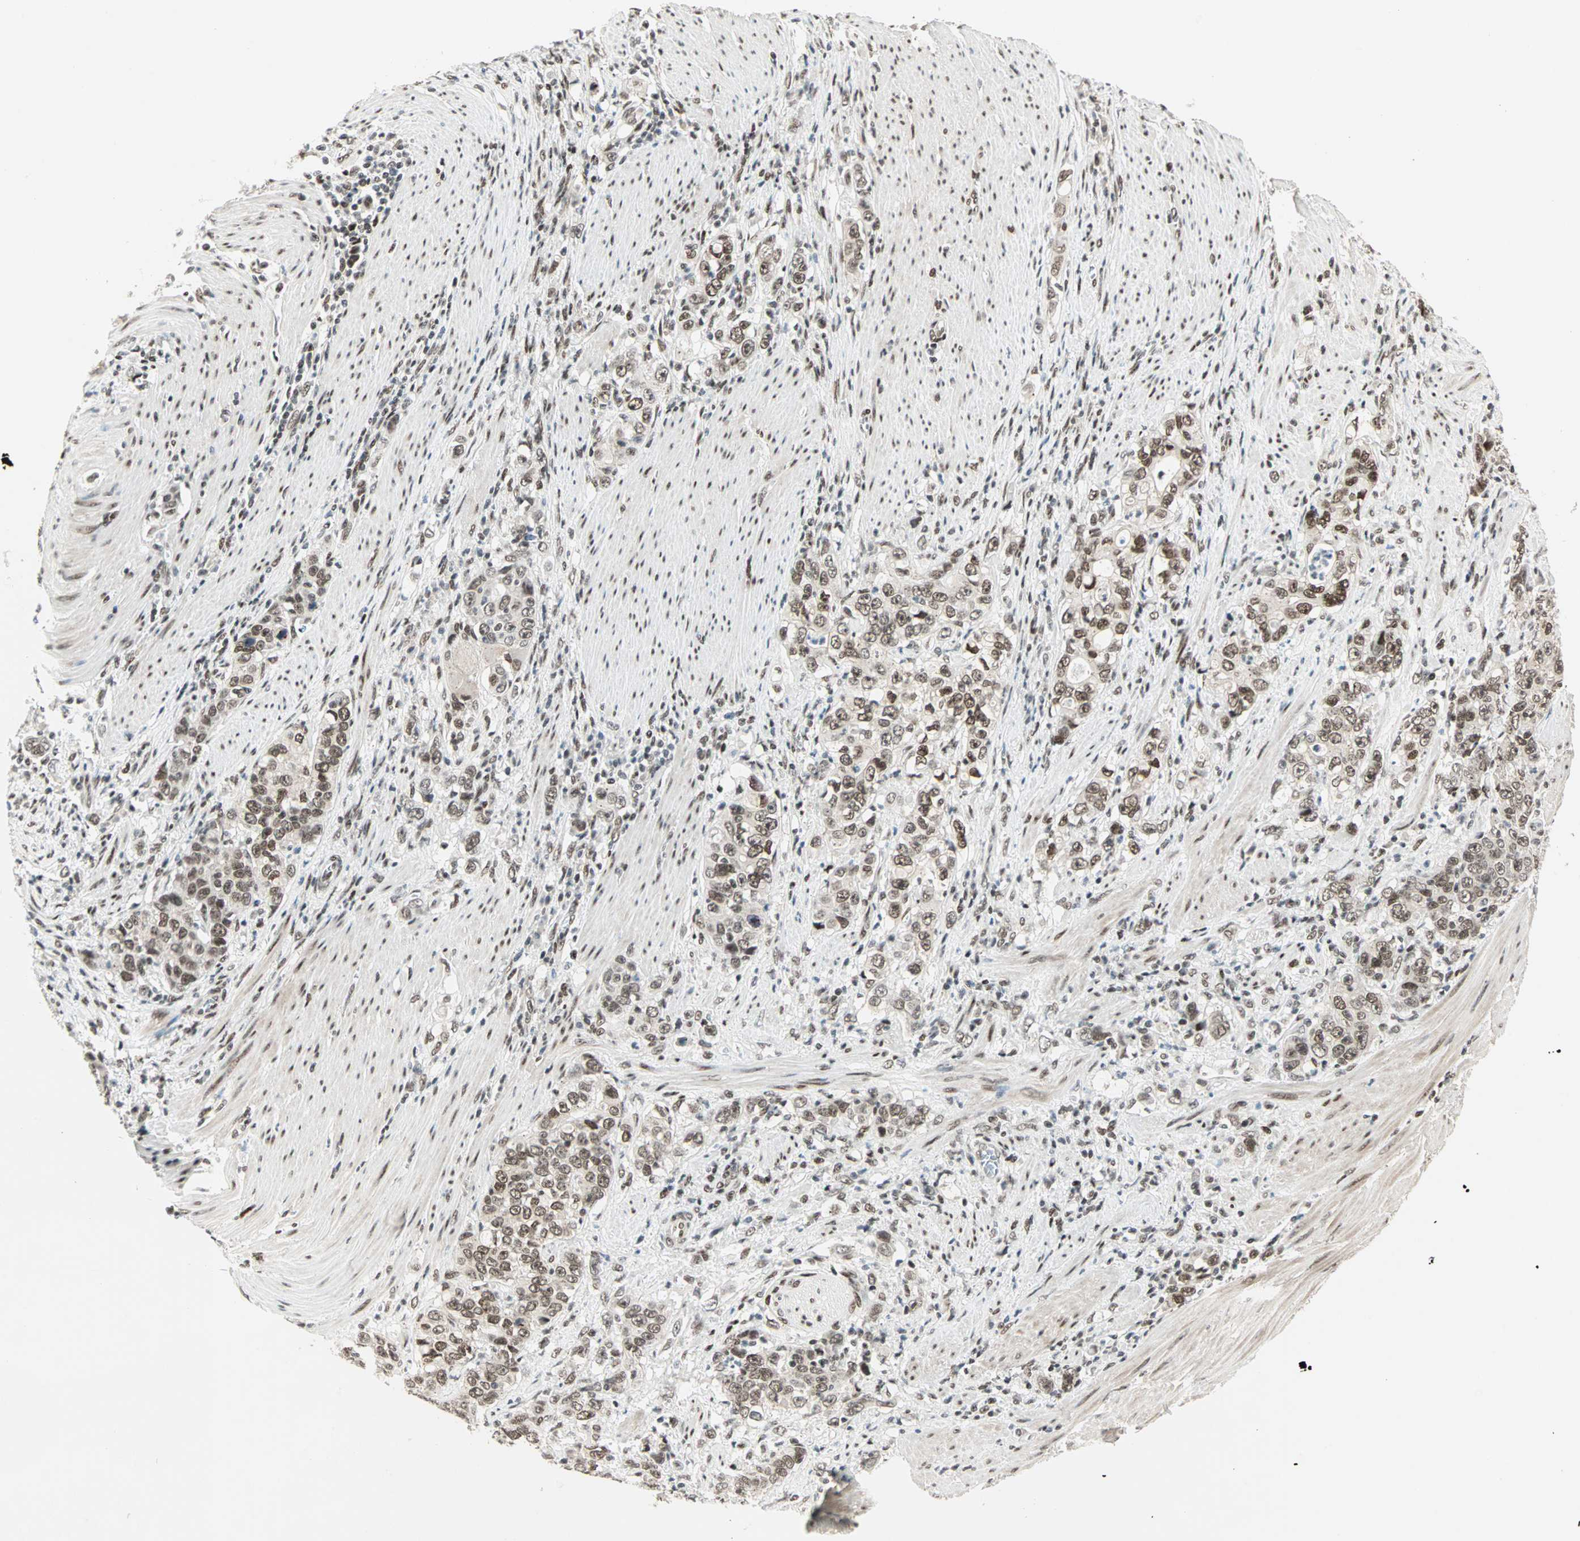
{"staining": {"intensity": "moderate", "quantity": "25%-75%", "location": "nuclear"}, "tissue": "stomach cancer", "cell_type": "Tumor cells", "image_type": "cancer", "snomed": [{"axis": "morphology", "description": "Adenocarcinoma, NOS"}, {"axis": "topography", "description": "Stomach, lower"}], "caption": "Human adenocarcinoma (stomach) stained for a protein (brown) demonstrates moderate nuclear positive staining in approximately 25%-75% of tumor cells.", "gene": "BLM", "patient": {"sex": "female", "age": 72}}